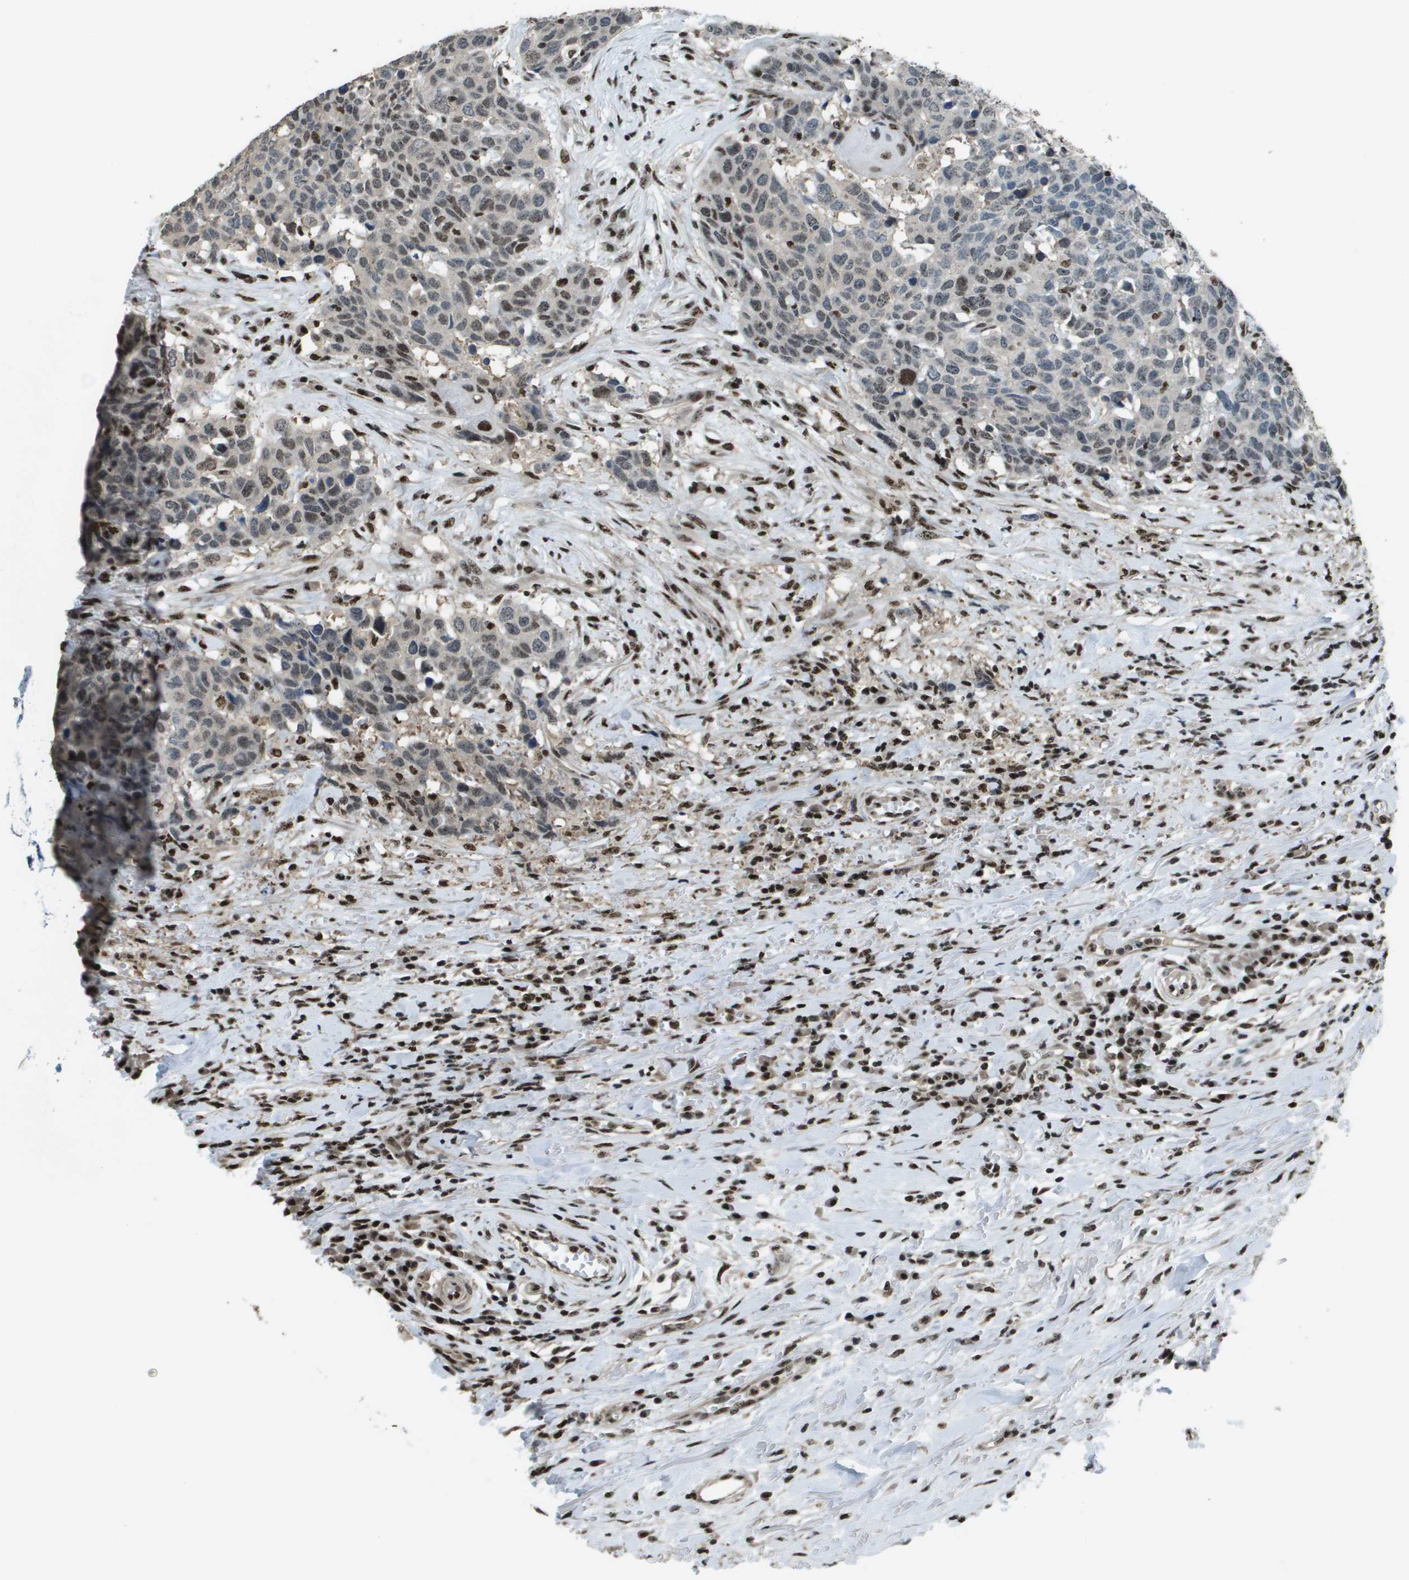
{"staining": {"intensity": "moderate", "quantity": "25%-75%", "location": "nuclear"}, "tissue": "head and neck cancer", "cell_type": "Tumor cells", "image_type": "cancer", "snomed": [{"axis": "morphology", "description": "Squamous cell carcinoma, NOS"}, {"axis": "topography", "description": "Head-Neck"}], "caption": "Protein expression analysis of human head and neck squamous cell carcinoma reveals moderate nuclear positivity in approximately 25%-75% of tumor cells.", "gene": "SP100", "patient": {"sex": "male", "age": 66}}